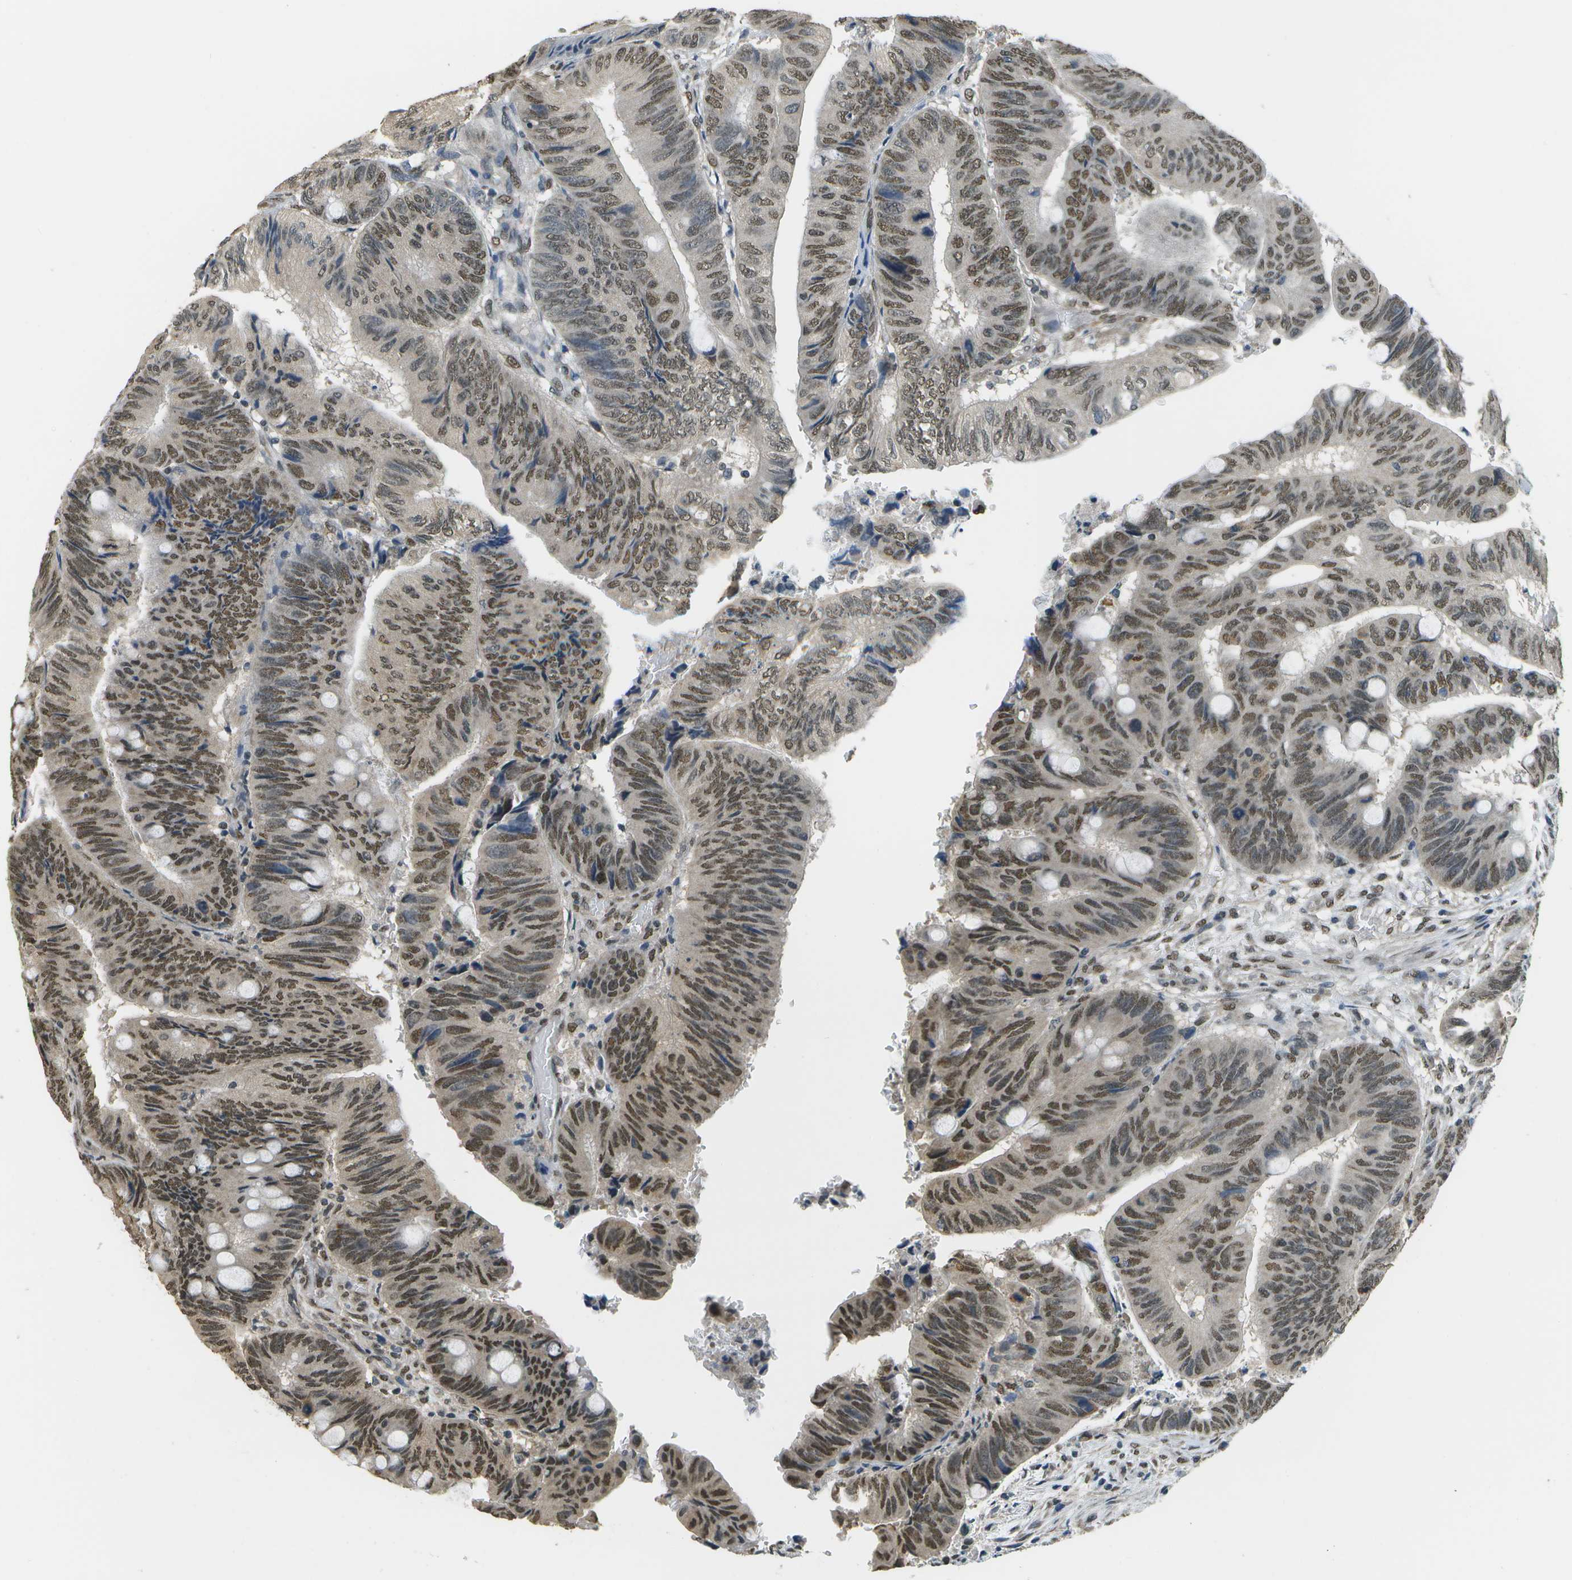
{"staining": {"intensity": "moderate", "quantity": ">75%", "location": "nuclear"}, "tissue": "colorectal cancer", "cell_type": "Tumor cells", "image_type": "cancer", "snomed": [{"axis": "morphology", "description": "Normal tissue, NOS"}, {"axis": "morphology", "description": "Adenocarcinoma, NOS"}, {"axis": "topography", "description": "Rectum"}, {"axis": "topography", "description": "Peripheral nerve tissue"}], "caption": "High-power microscopy captured an immunohistochemistry photomicrograph of colorectal adenocarcinoma, revealing moderate nuclear staining in approximately >75% of tumor cells. (DAB IHC with brightfield microscopy, high magnification).", "gene": "ABL2", "patient": {"sex": "male", "age": 92}}